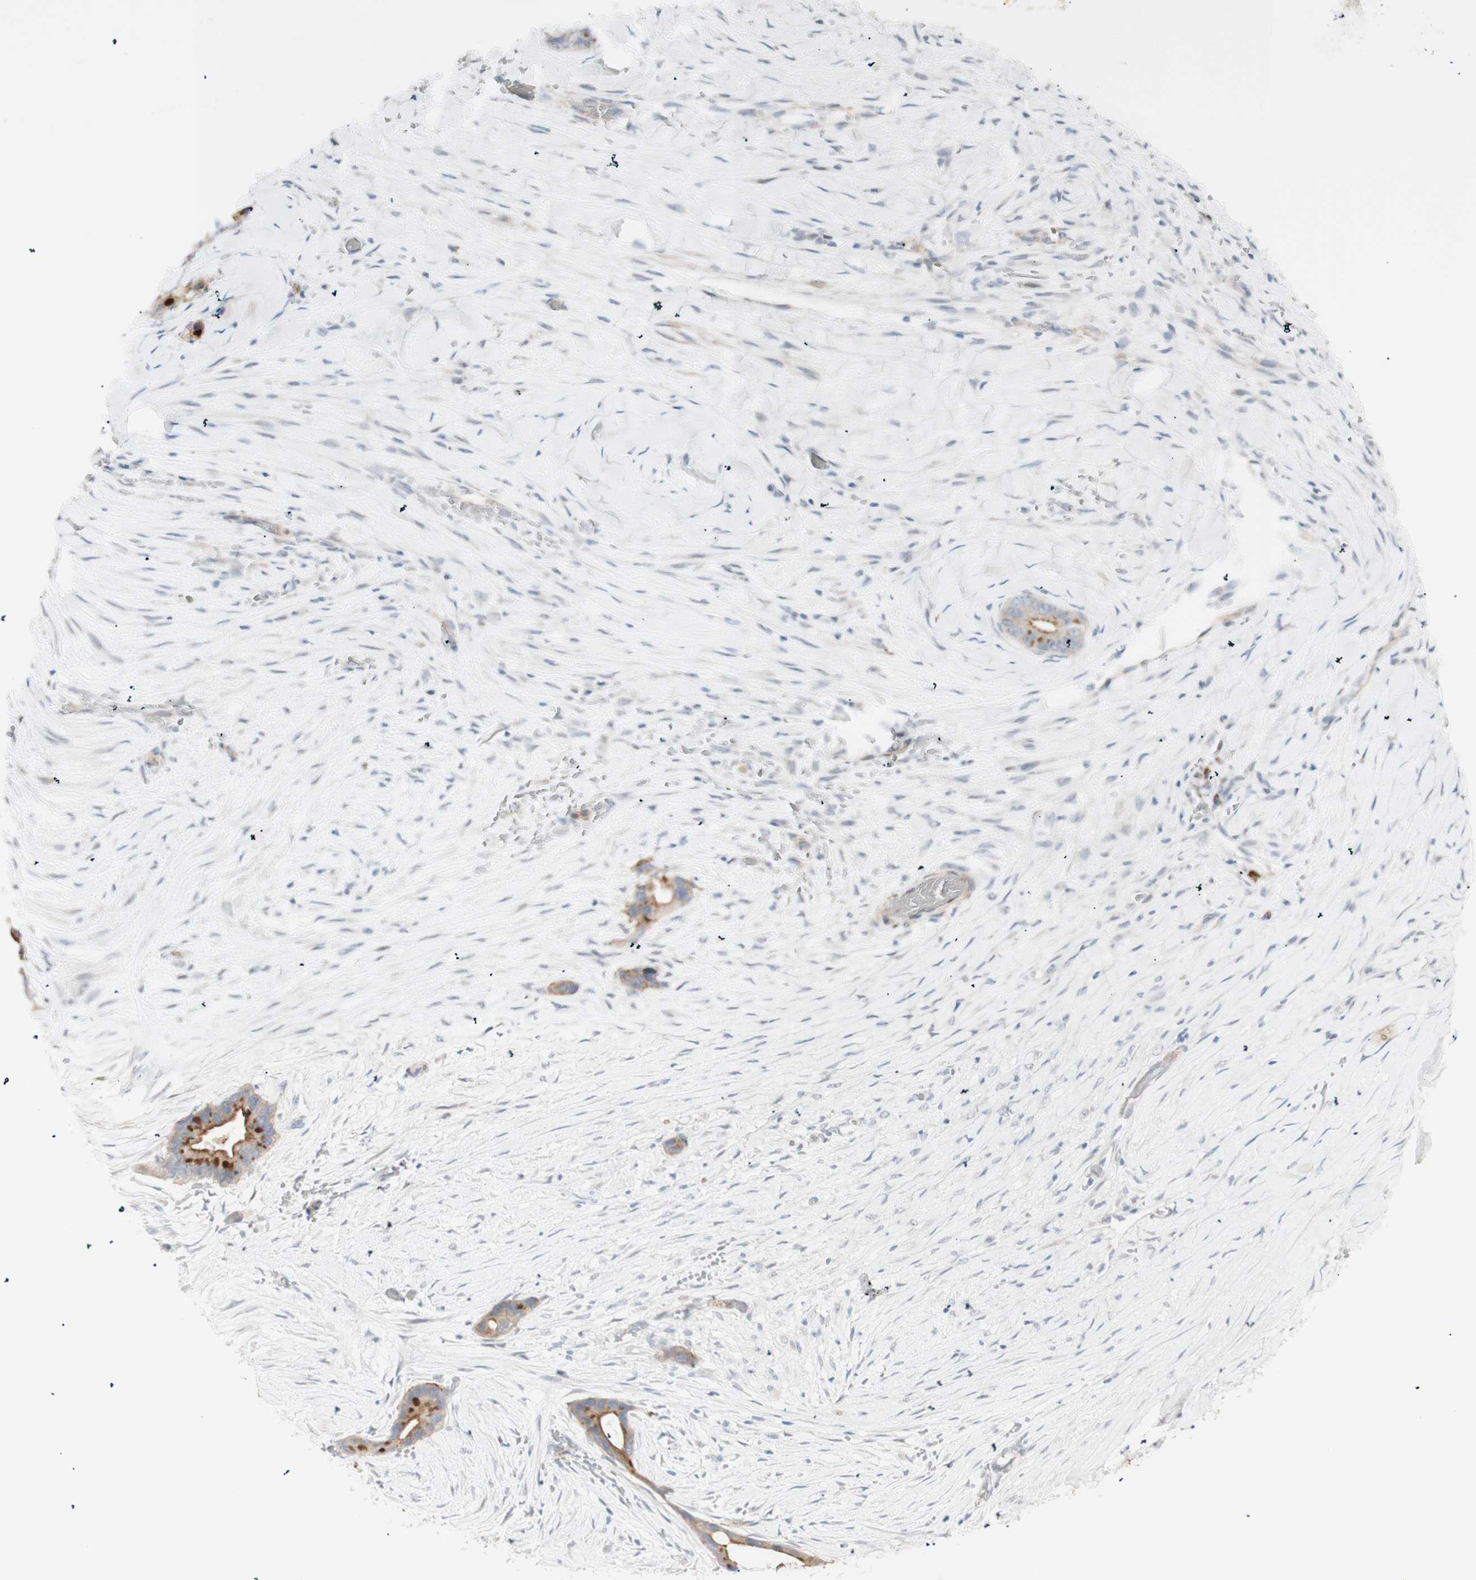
{"staining": {"intensity": "moderate", "quantity": ">75%", "location": "cytoplasmic/membranous"}, "tissue": "liver cancer", "cell_type": "Tumor cells", "image_type": "cancer", "snomed": [{"axis": "morphology", "description": "Cholangiocarcinoma"}, {"axis": "topography", "description": "Liver"}], "caption": "Cholangiocarcinoma (liver) tissue displays moderate cytoplasmic/membranous positivity in approximately >75% of tumor cells The protein is stained brown, and the nuclei are stained in blue (DAB IHC with brightfield microscopy, high magnification).", "gene": "NDST4", "patient": {"sex": "female", "age": 55}}